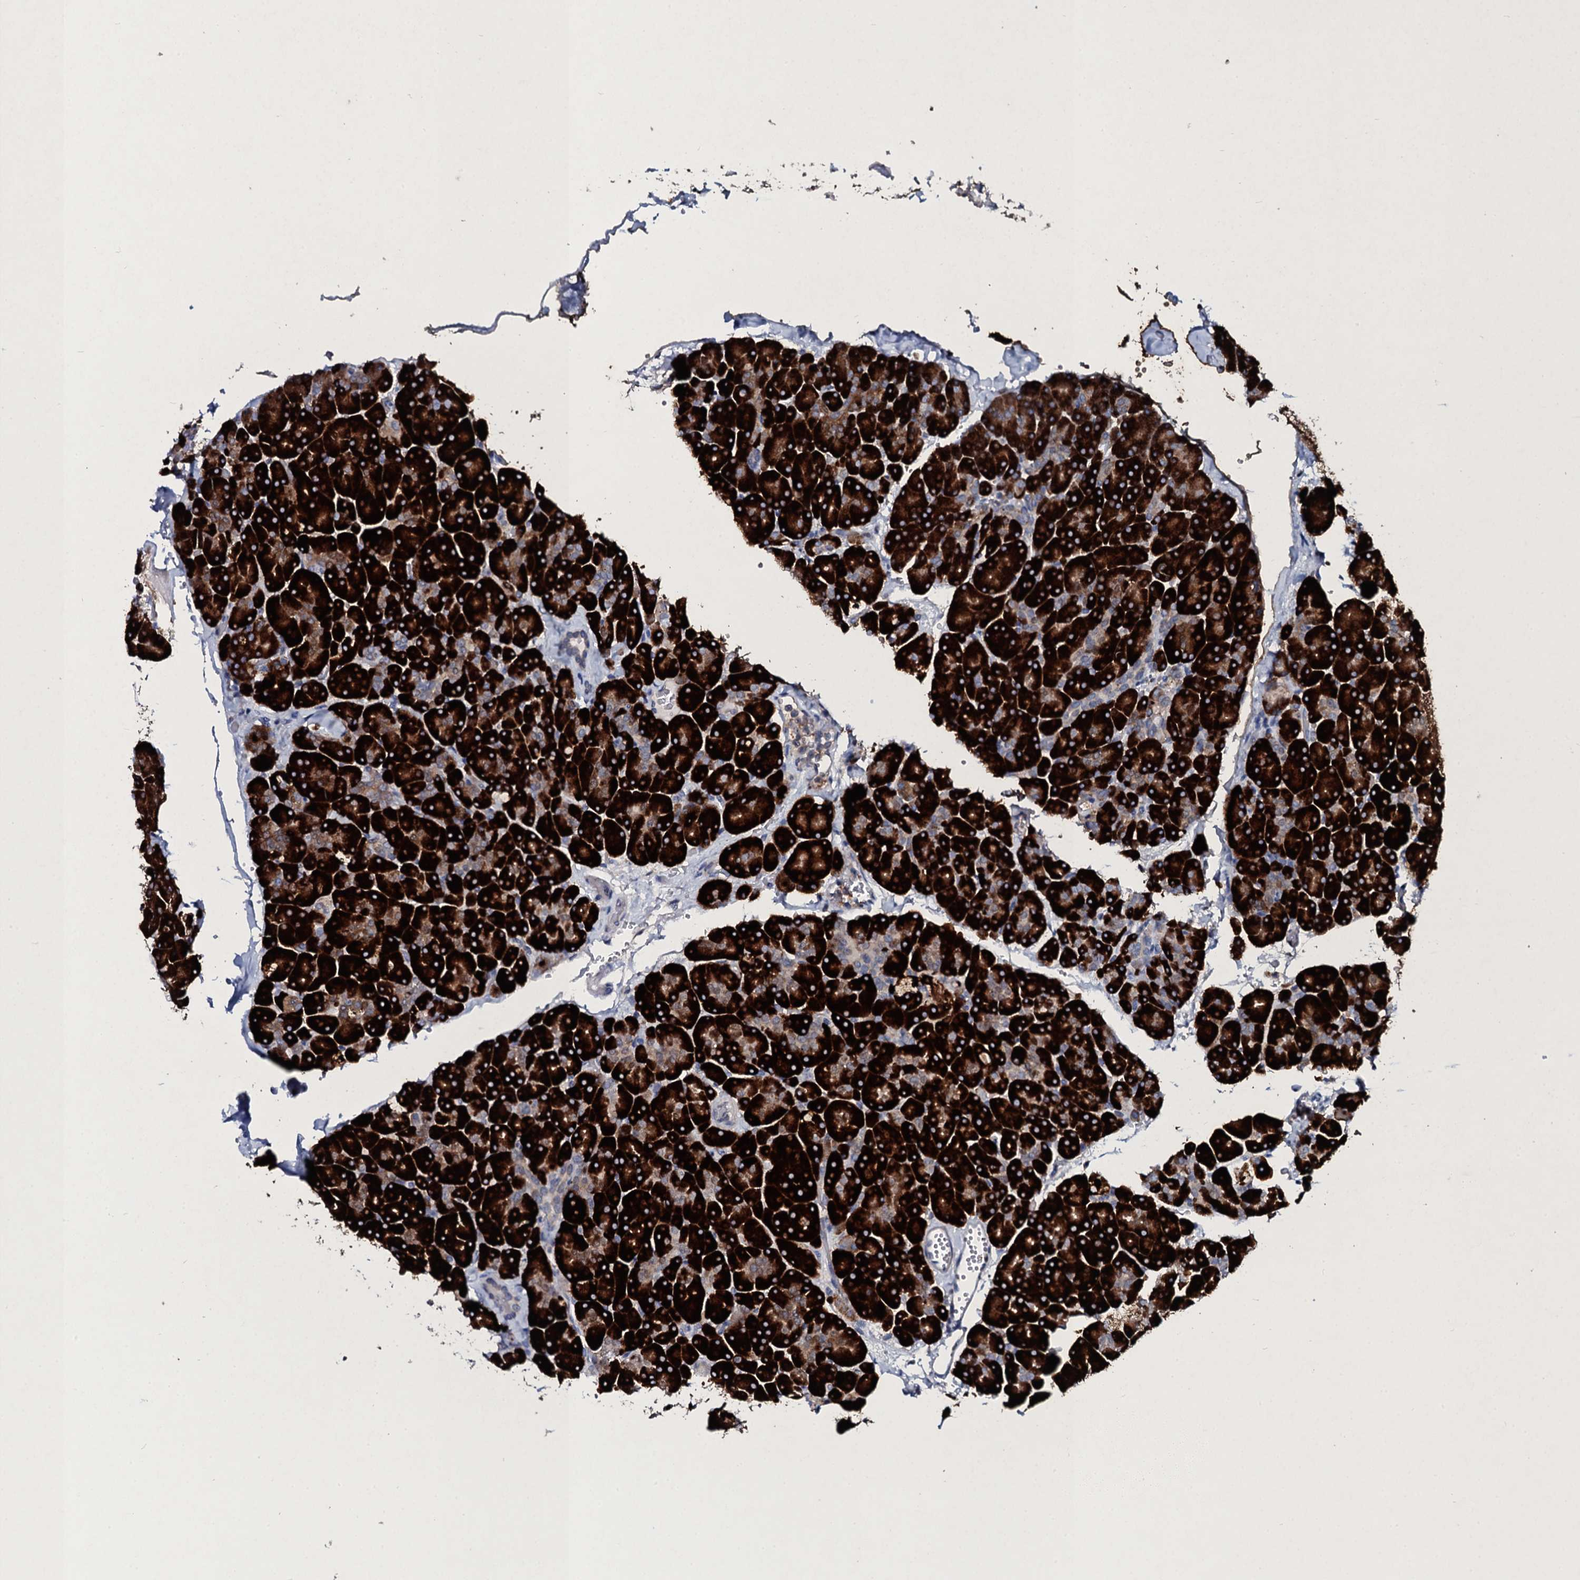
{"staining": {"intensity": "strong", "quantity": ">75%", "location": "cytoplasmic/membranous"}, "tissue": "pancreas", "cell_type": "Exocrine glandular cells", "image_type": "normal", "snomed": [{"axis": "morphology", "description": "Normal tissue, NOS"}, {"axis": "topography", "description": "Pancreas"}], "caption": "Immunohistochemical staining of normal human pancreas displays >75% levels of strong cytoplasmic/membranous protein staining in about >75% of exocrine glandular cells.", "gene": "TPGS2", "patient": {"sex": "male", "age": 36}}